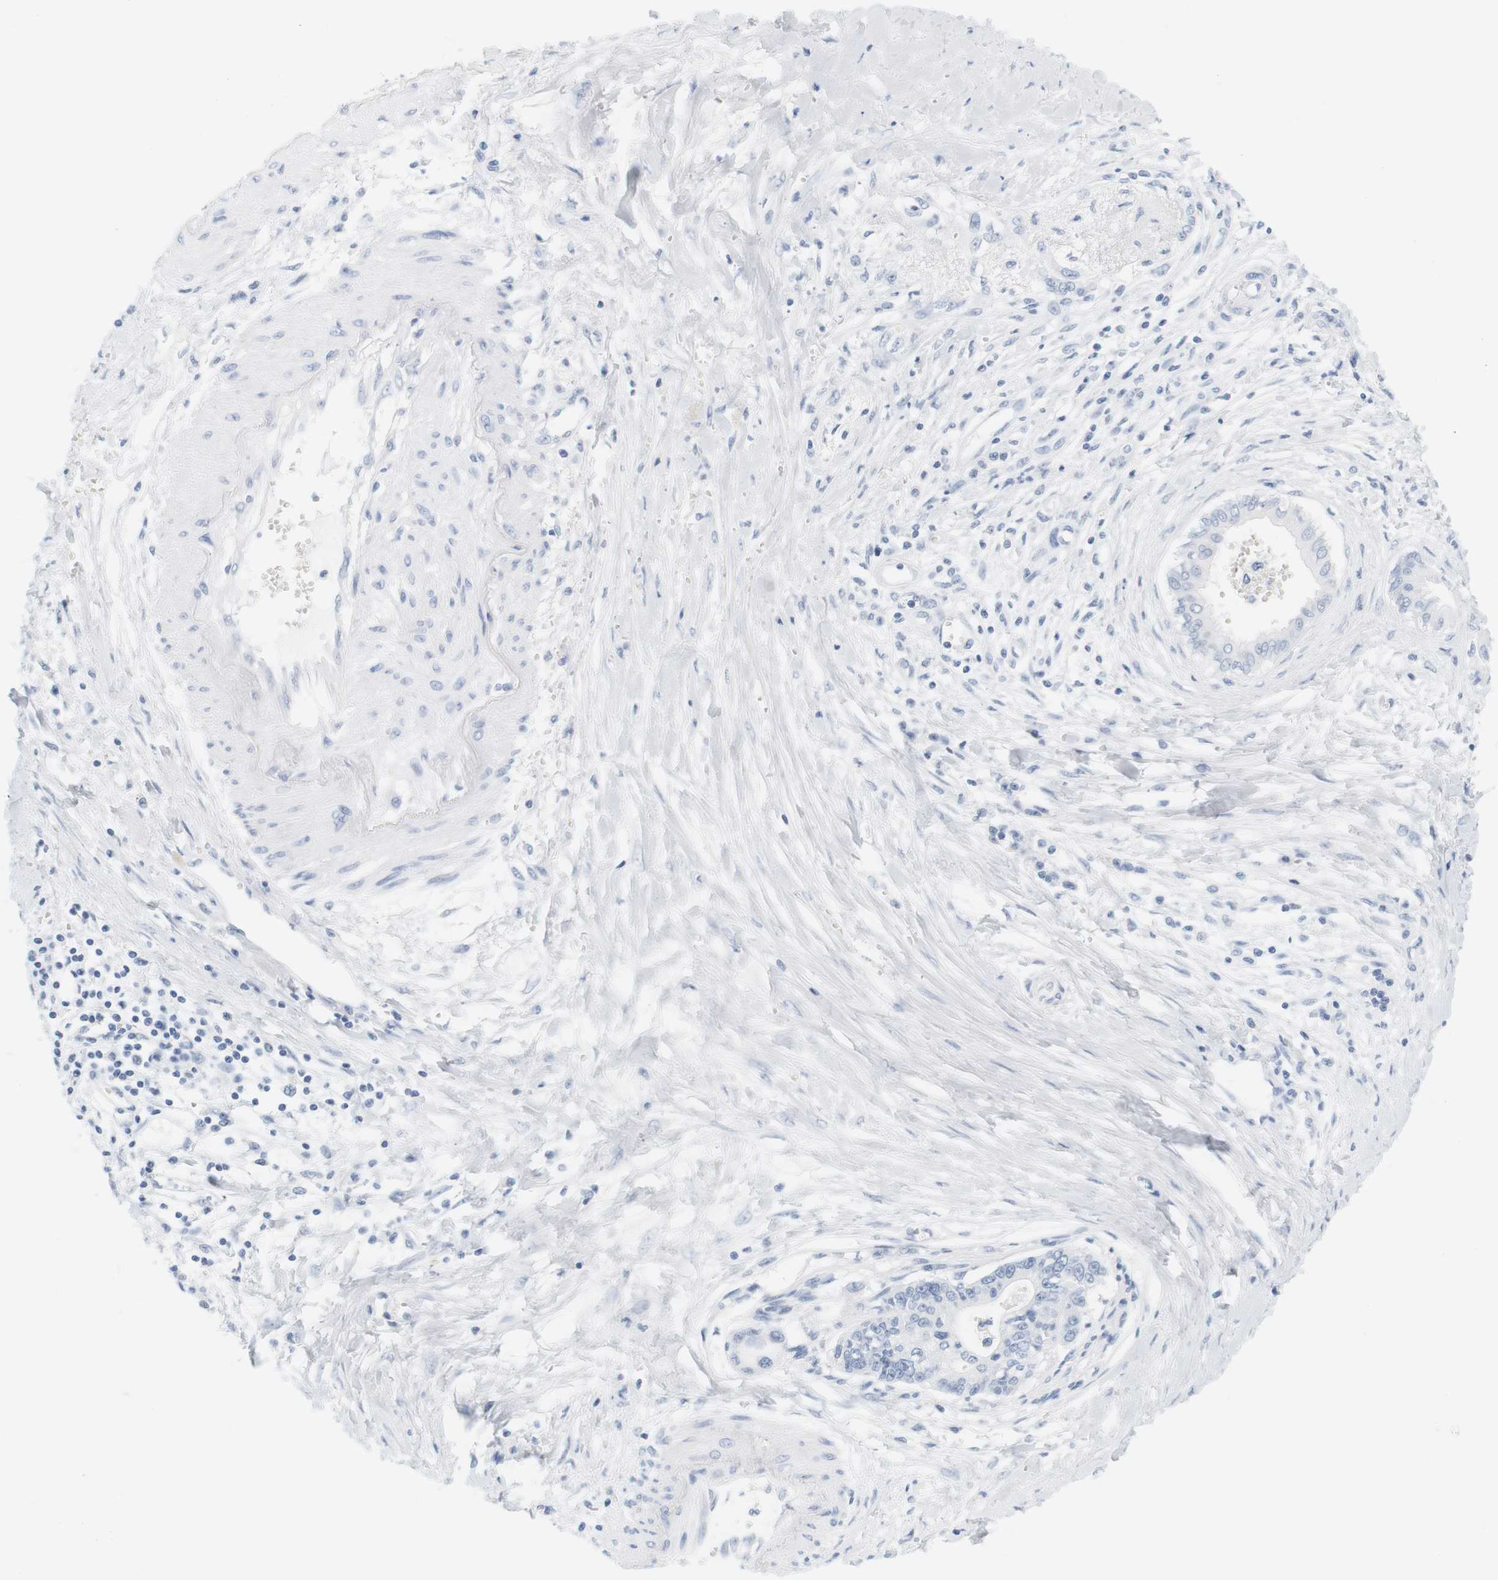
{"staining": {"intensity": "negative", "quantity": "none", "location": "none"}, "tissue": "pancreatic cancer", "cell_type": "Tumor cells", "image_type": "cancer", "snomed": [{"axis": "morphology", "description": "Adenocarcinoma, NOS"}, {"axis": "topography", "description": "Pancreas"}], "caption": "Photomicrograph shows no significant protein positivity in tumor cells of pancreatic cancer (adenocarcinoma).", "gene": "OPRM1", "patient": {"sex": "male", "age": 56}}